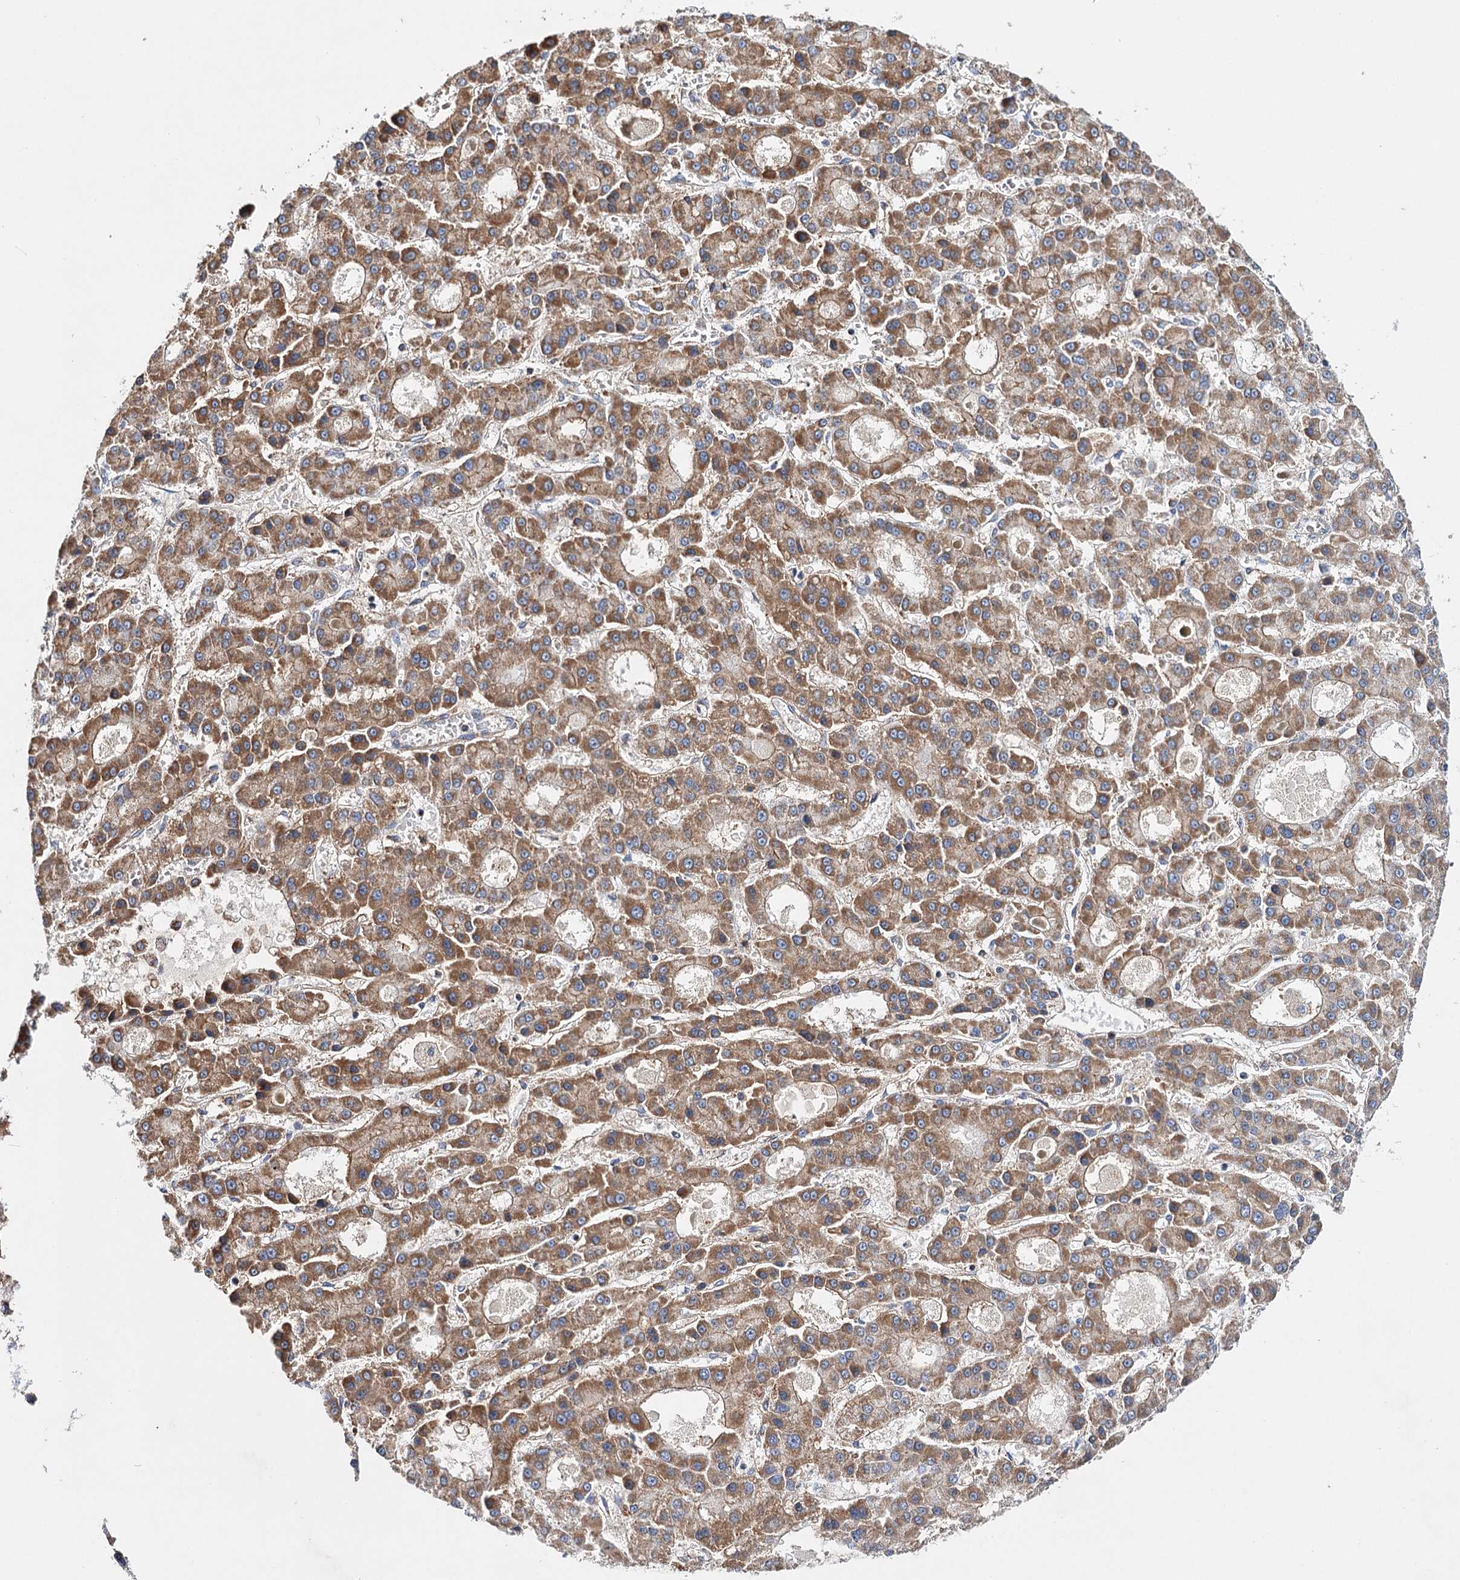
{"staining": {"intensity": "moderate", "quantity": ">75%", "location": "cytoplasmic/membranous"}, "tissue": "liver cancer", "cell_type": "Tumor cells", "image_type": "cancer", "snomed": [{"axis": "morphology", "description": "Carcinoma, Hepatocellular, NOS"}, {"axis": "topography", "description": "Liver"}], "caption": "This image displays IHC staining of liver cancer (hepatocellular carcinoma), with medium moderate cytoplasmic/membranous expression in approximately >75% of tumor cells.", "gene": "CFAP46", "patient": {"sex": "male", "age": 70}}